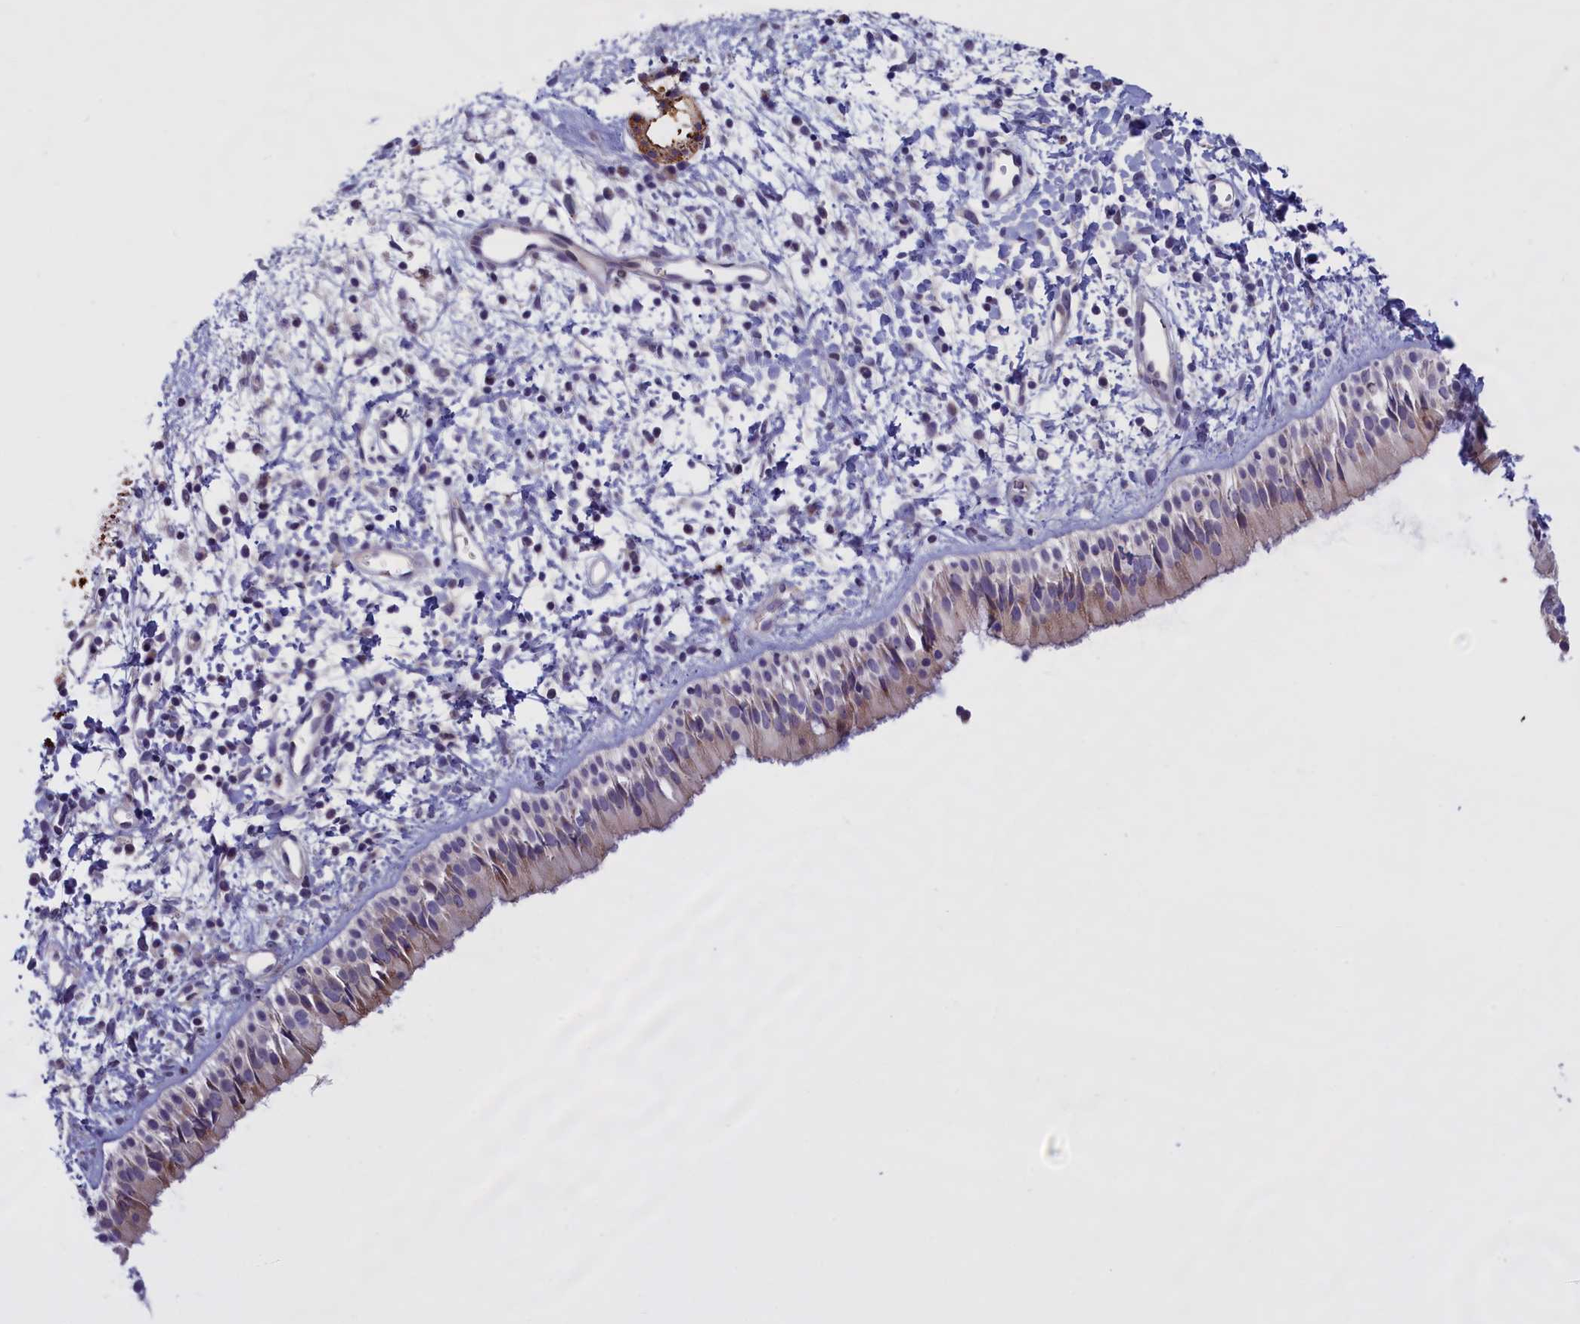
{"staining": {"intensity": "moderate", "quantity": "<25%", "location": "cytoplasmic/membranous"}, "tissue": "nasopharynx", "cell_type": "Respiratory epithelial cells", "image_type": "normal", "snomed": [{"axis": "morphology", "description": "Normal tissue, NOS"}, {"axis": "topography", "description": "Nasopharynx"}], "caption": "IHC of normal nasopharynx exhibits low levels of moderate cytoplasmic/membranous staining in approximately <25% of respiratory epithelial cells.", "gene": "IGFALS", "patient": {"sex": "male", "age": 22}}